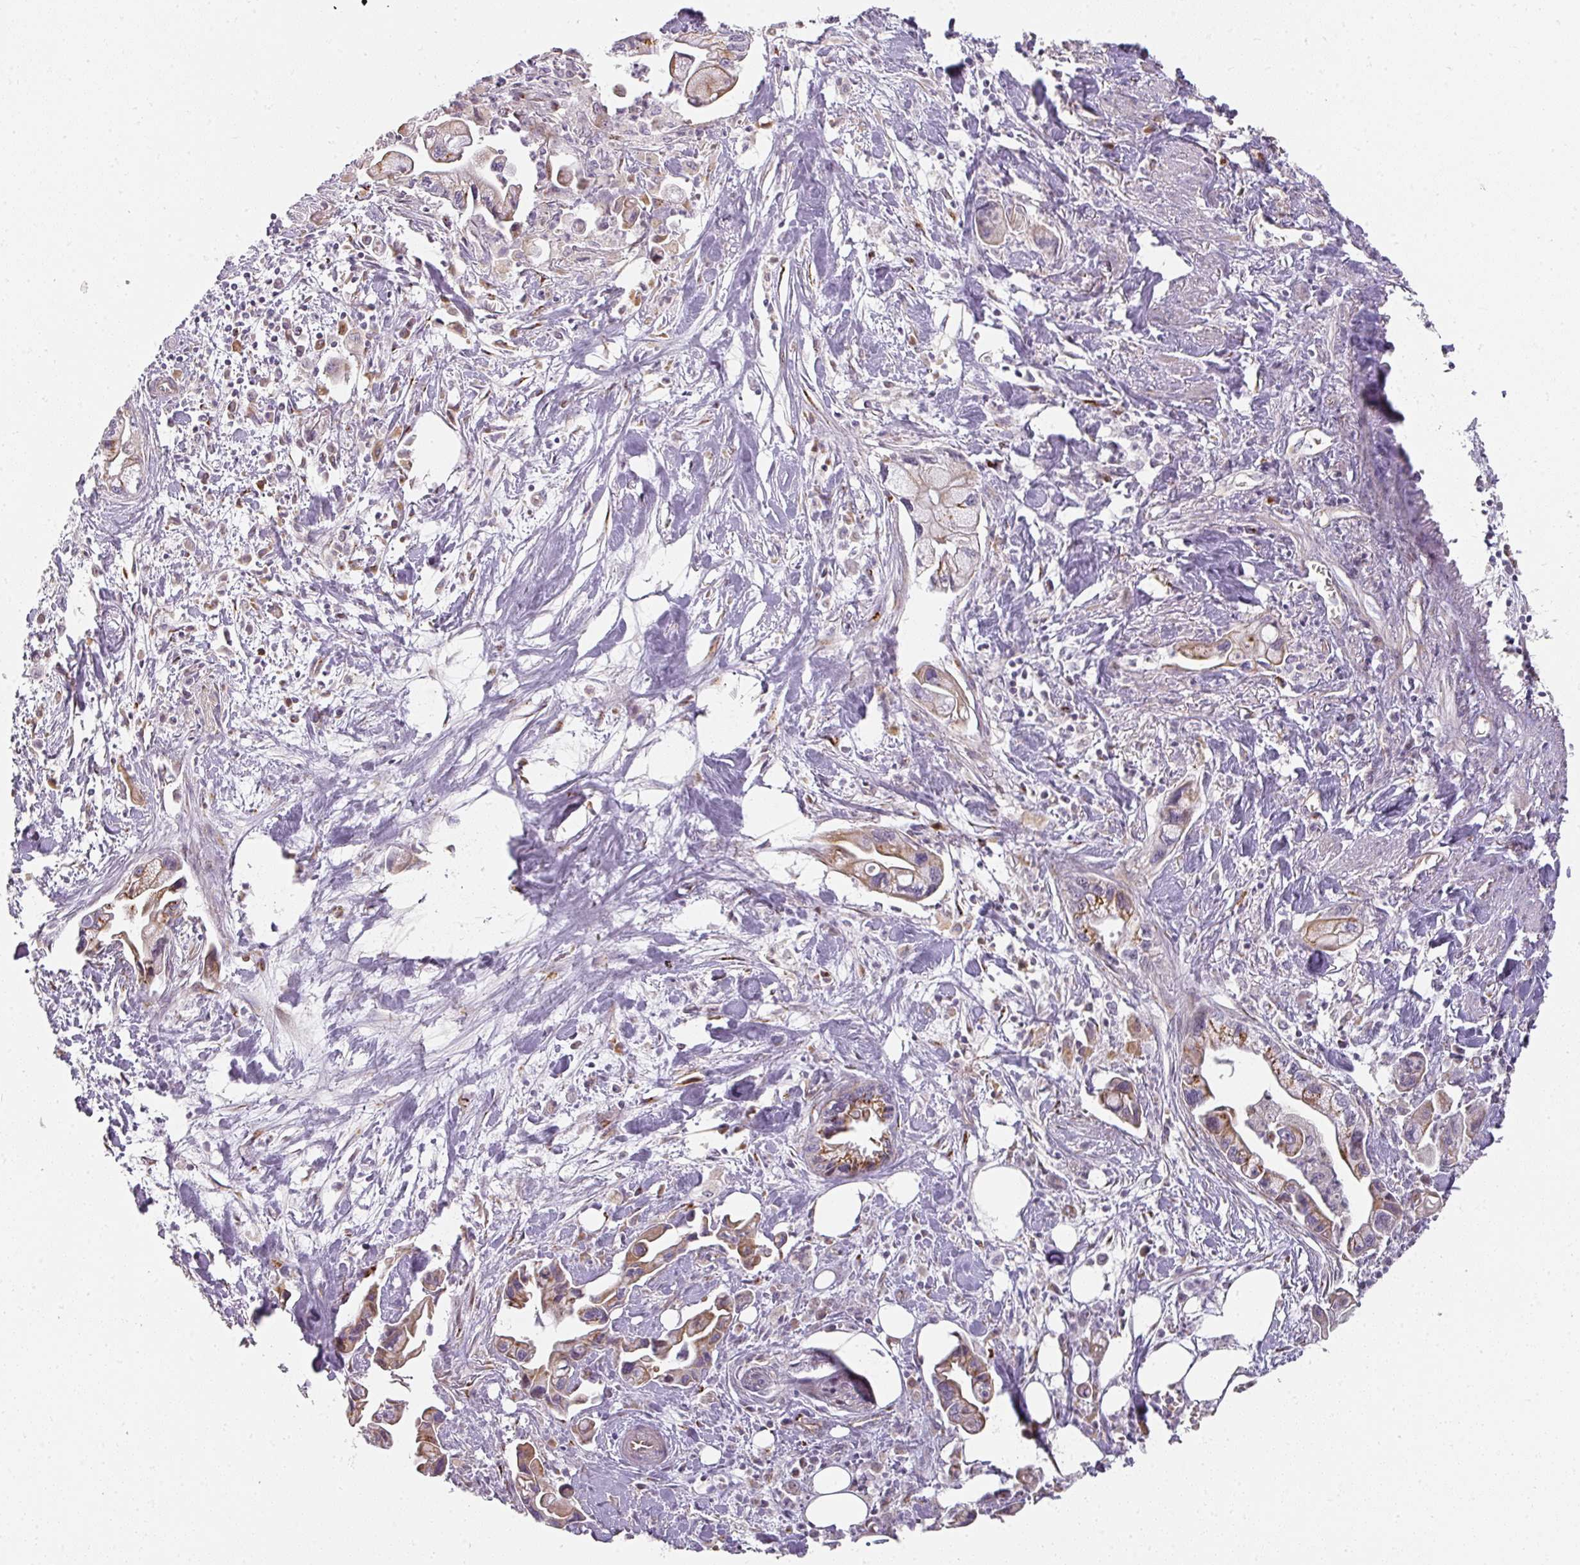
{"staining": {"intensity": "moderate", "quantity": "<25%", "location": "cytoplasmic/membranous"}, "tissue": "pancreatic cancer", "cell_type": "Tumor cells", "image_type": "cancer", "snomed": [{"axis": "morphology", "description": "Adenocarcinoma, NOS"}, {"axis": "topography", "description": "Pancreas"}], "caption": "This histopathology image exhibits pancreatic adenocarcinoma stained with immunohistochemistry to label a protein in brown. The cytoplasmic/membranous of tumor cells show moderate positivity for the protein. Nuclei are counter-stained blue.", "gene": "ATP8B2", "patient": {"sex": "male", "age": 61}}